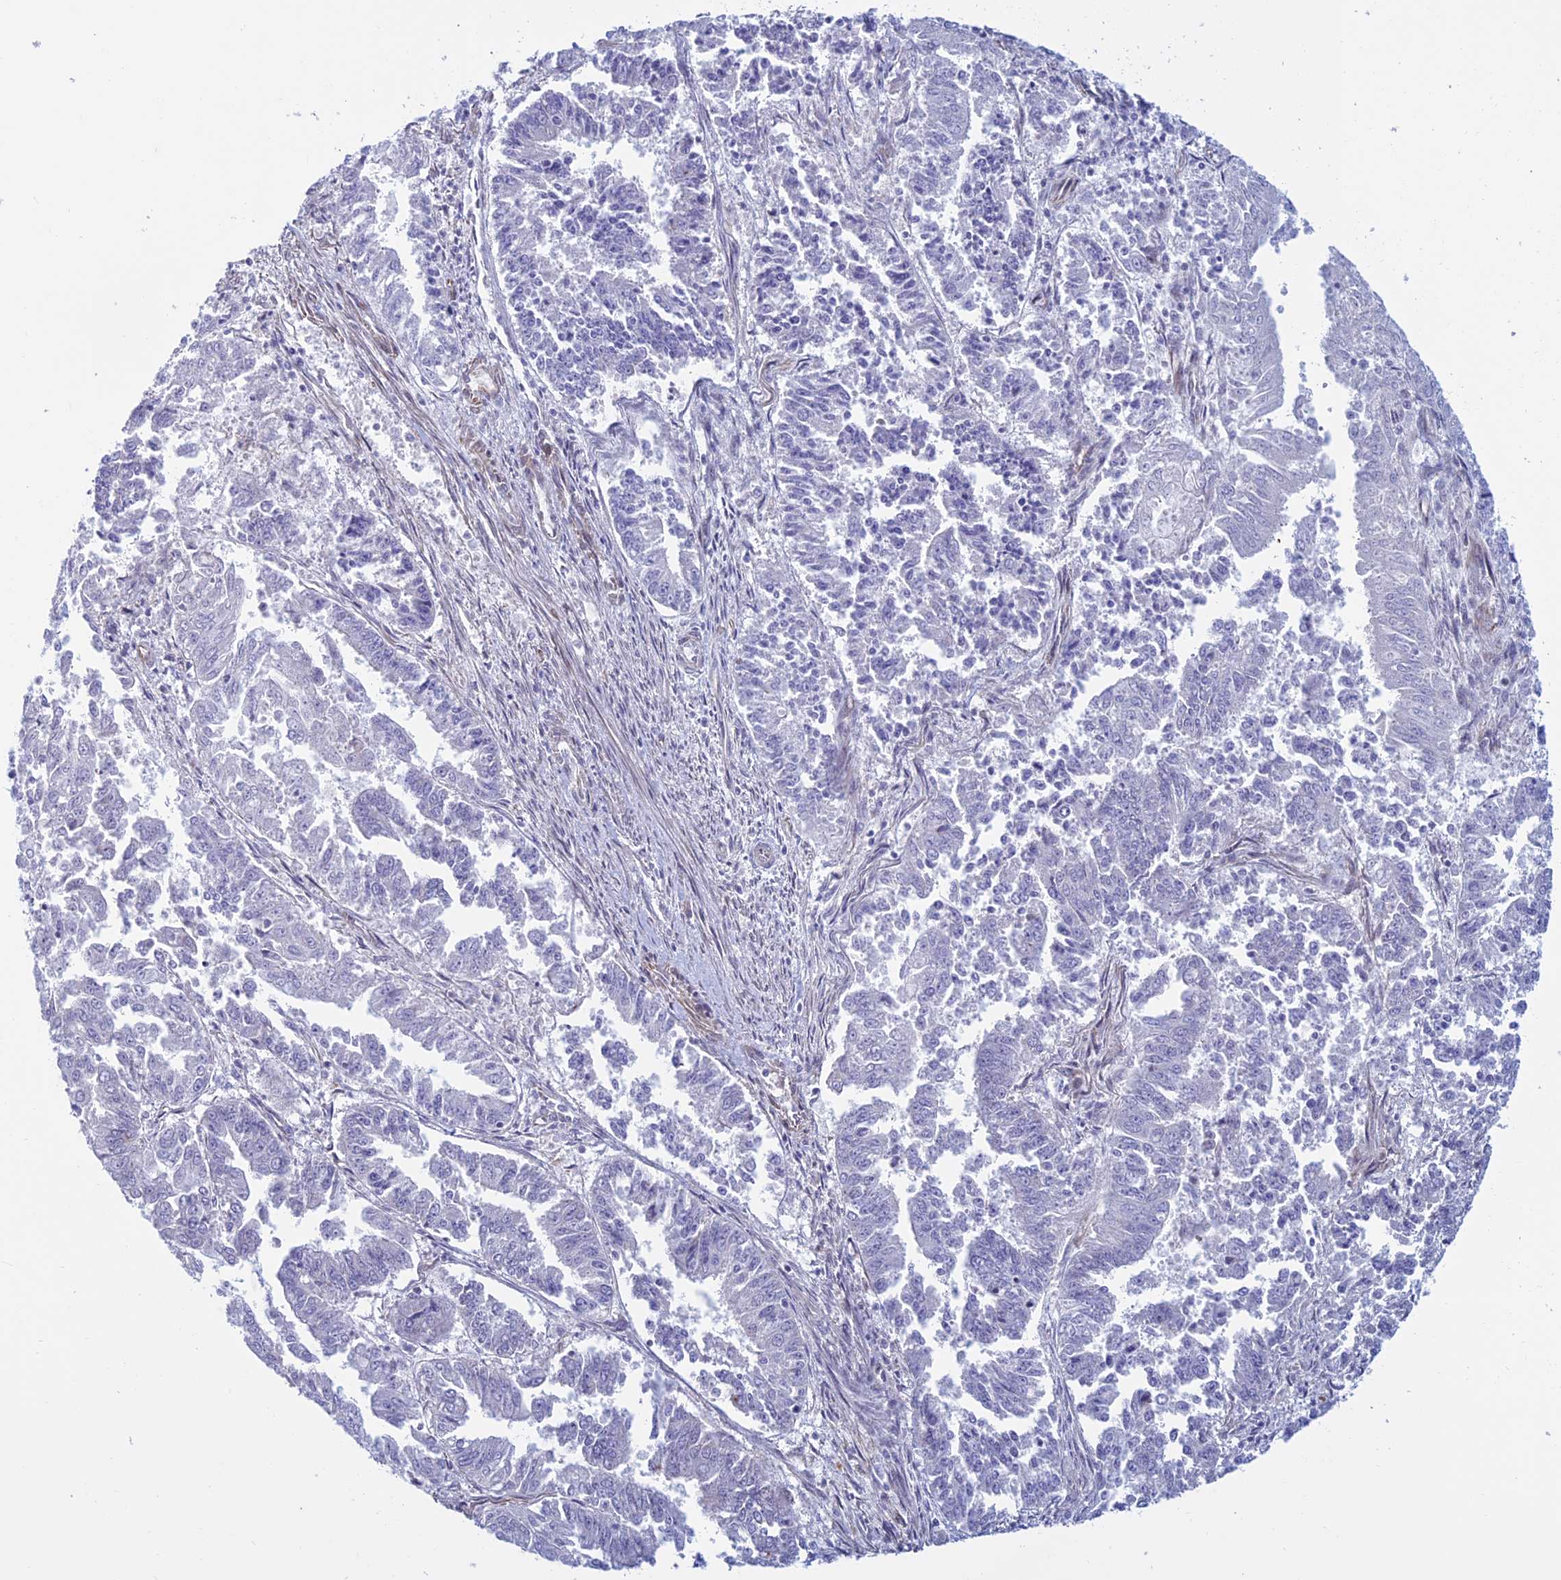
{"staining": {"intensity": "negative", "quantity": "none", "location": "none"}, "tissue": "endometrial cancer", "cell_type": "Tumor cells", "image_type": "cancer", "snomed": [{"axis": "morphology", "description": "Adenocarcinoma, NOS"}, {"axis": "topography", "description": "Endometrium"}], "caption": "The immunohistochemistry histopathology image has no significant staining in tumor cells of endometrial cancer (adenocarcinoma) tissue.", "gene": "BCL2L10", "patient": {"sex": "female", "age": 73}}